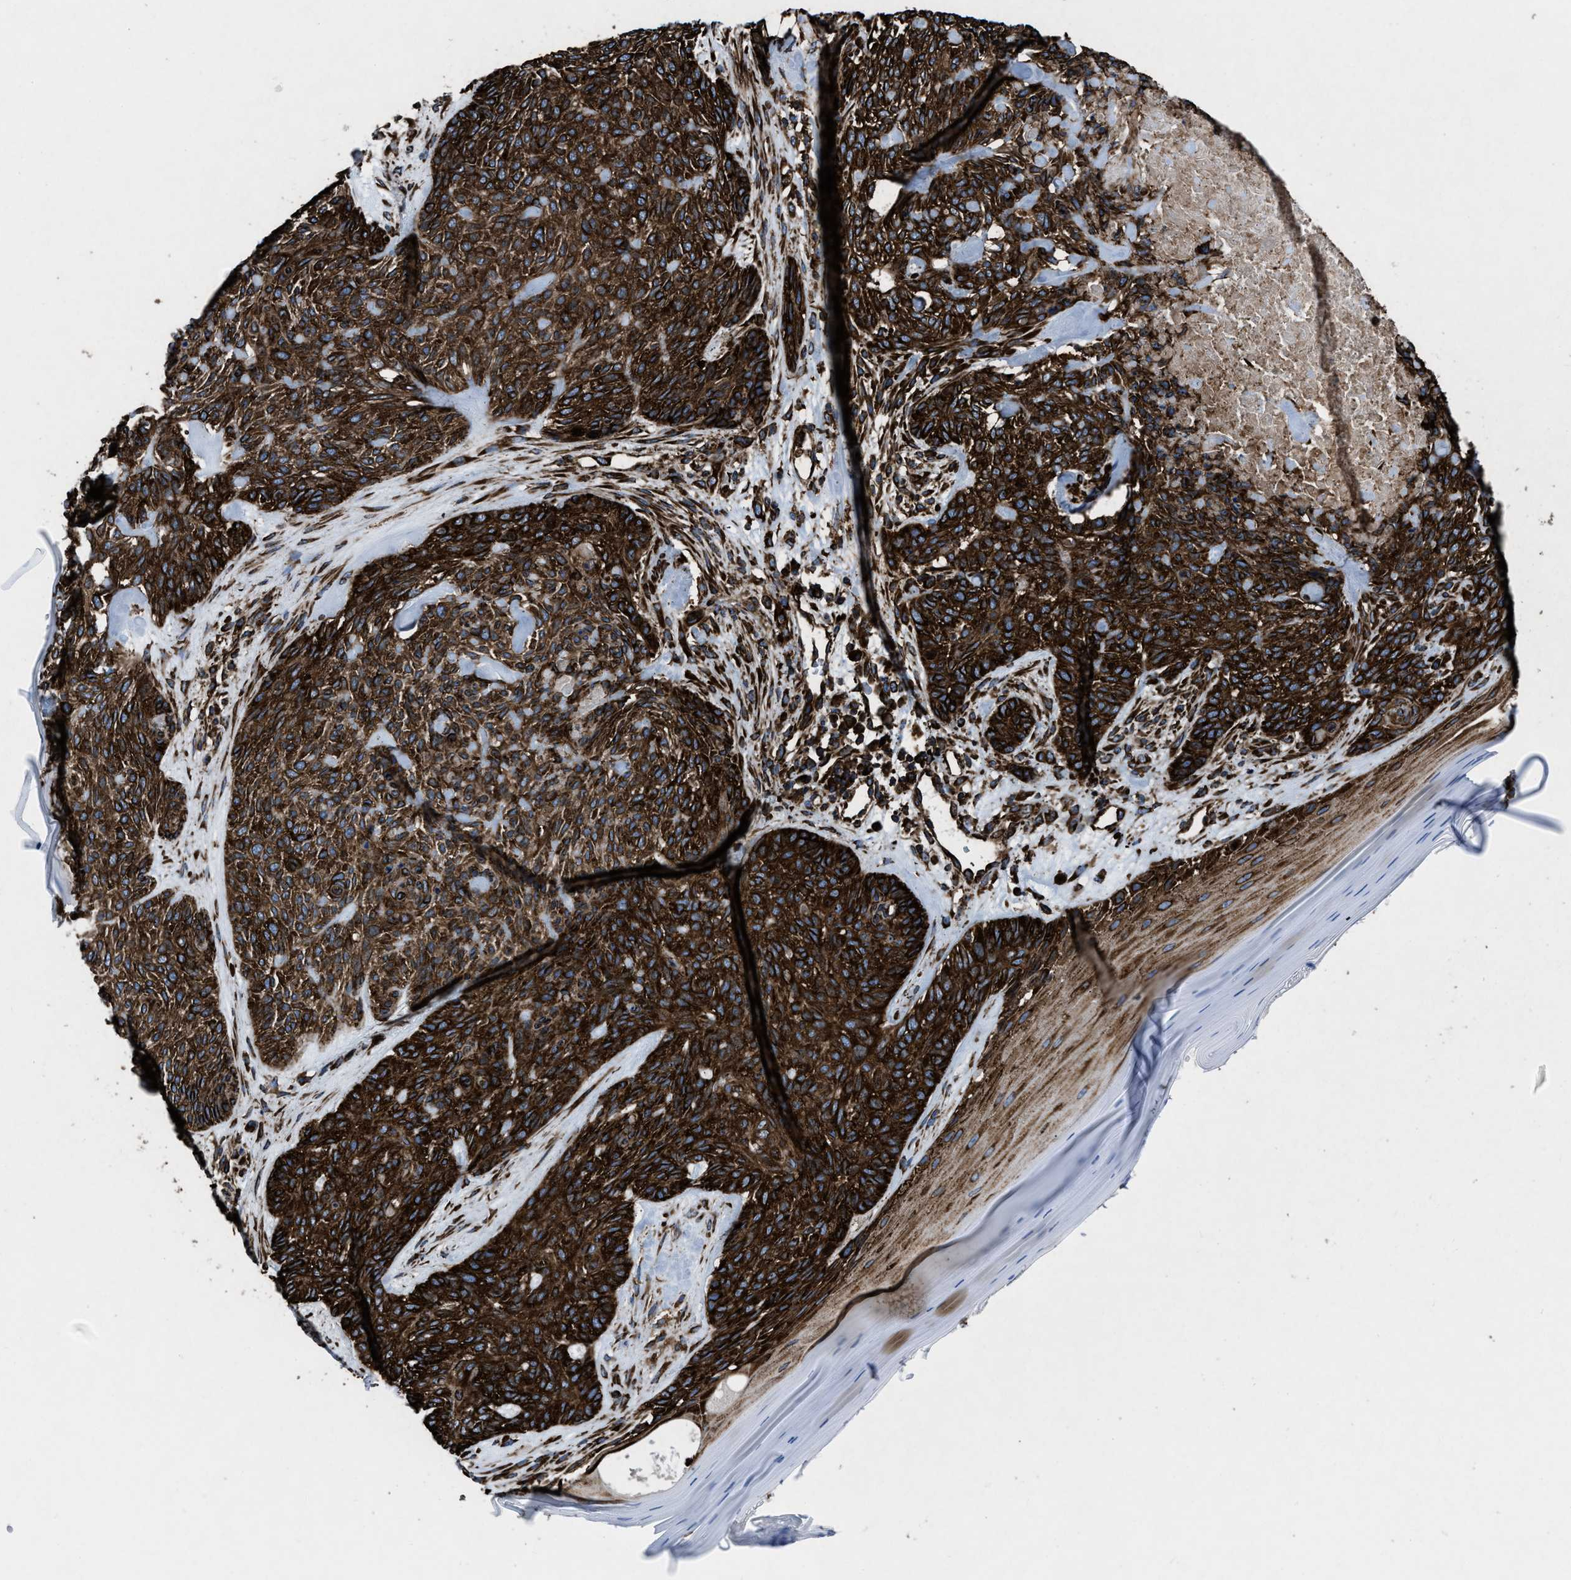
{"staining": {"intensity": "strong", "quantity": ">75%", "location": "cytoplasmic/membranous"}, "tissue": "skin cancer", "cell_type": "Tumor cells", "image_type": "cancer", "snomed": [{"axis": "morphology", "description": "Basal cell carcinoma"}, {"axis": "topography", "description": "Skin"}], "caption": "Skin basal cell carcinoma stained with a protein marker exhibits strong staining in tumor cells.", "gene": "CAPRIN1", "patient": {"sex": "male", "age": 55}}